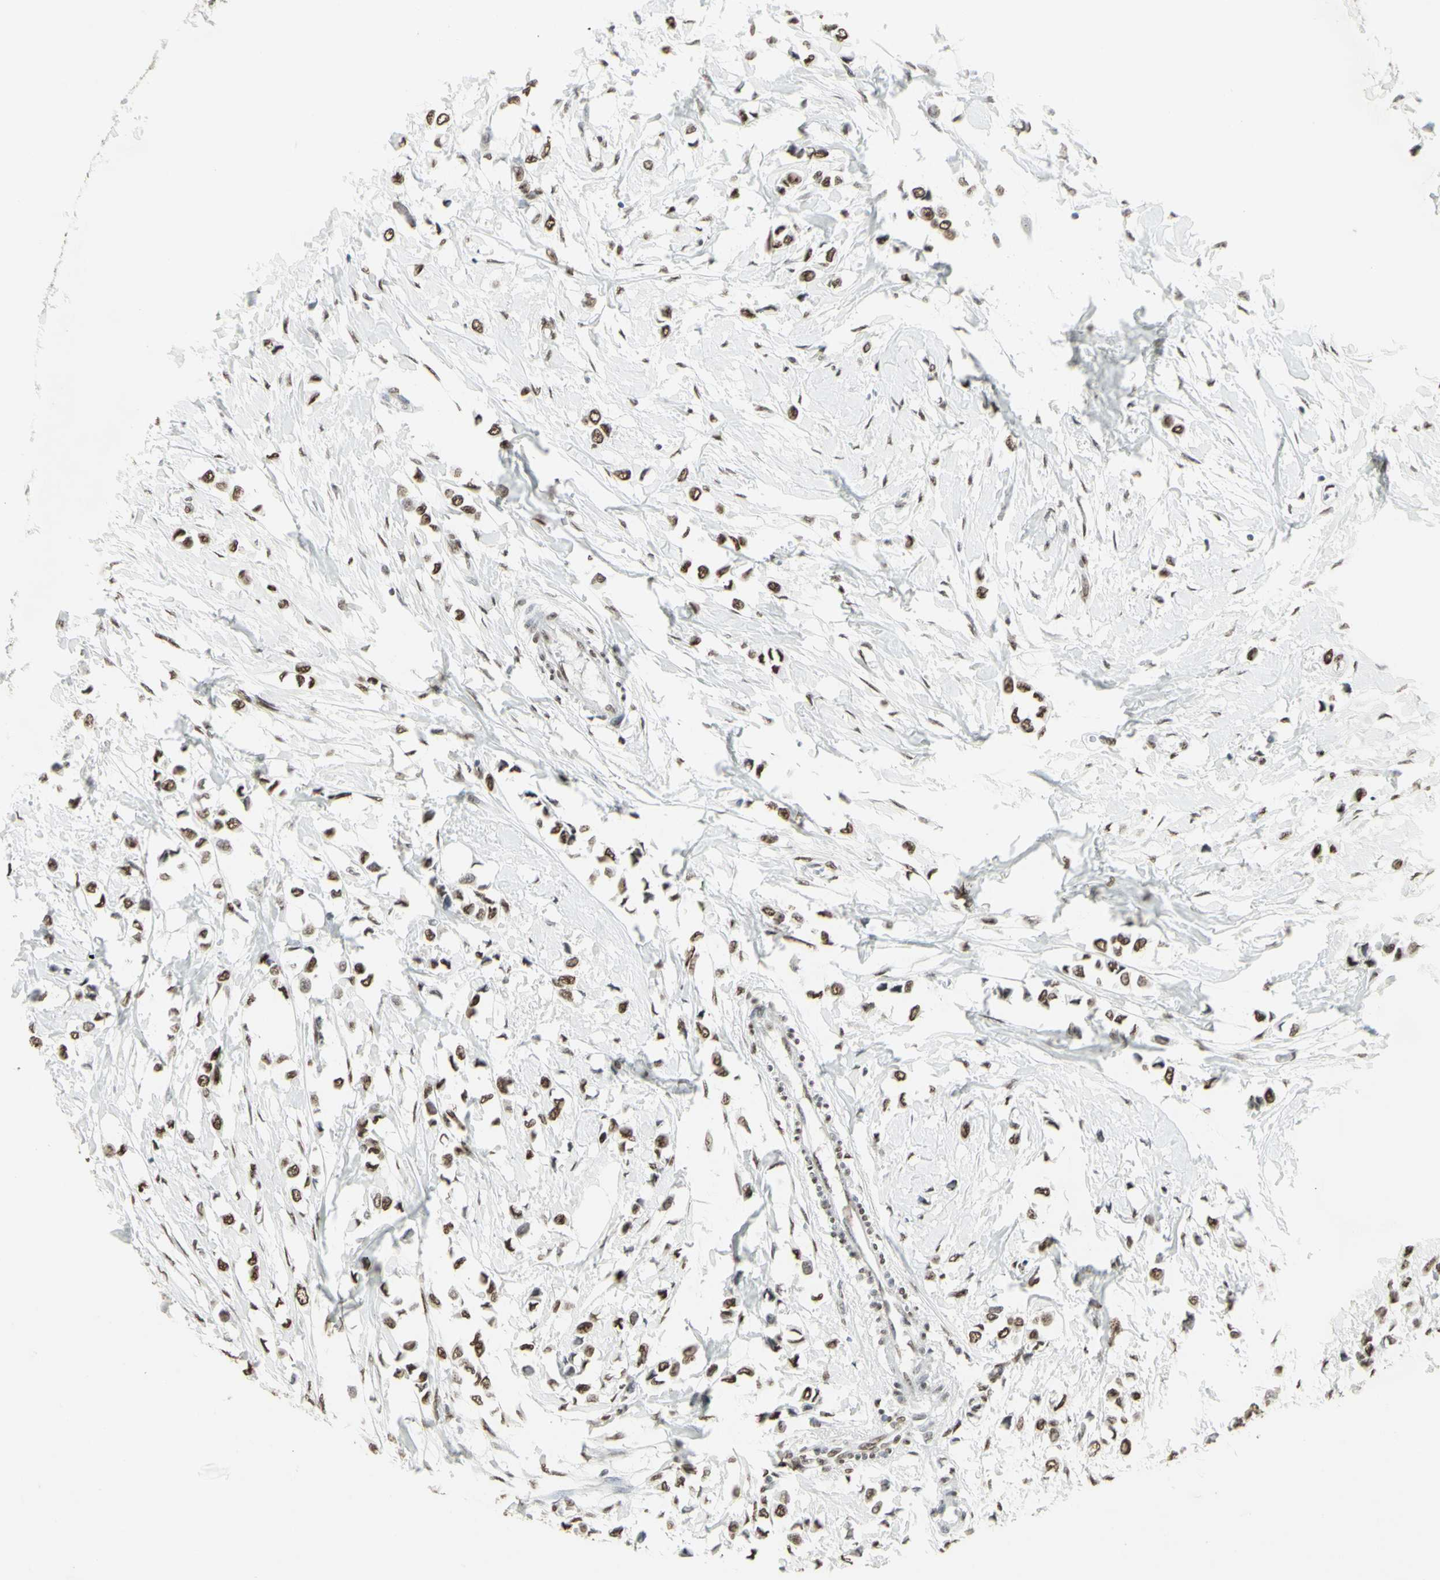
{"staining": {"intensity": "moderate", "quantity": ">75%", "location": "nuclear"}, "tissue": "breast cancer", "cell_type": "Tumor cells", "image_type": "cancer", "snomed": [{"axis": "morphology", "description": "Lobular carcinoma"}, {"axis": "topography", "description": "Breast"}], "caption": "Immunohistochemistry (IHC) micrograph of neoplastic tissue: breast cancer stained using immunohistochemistry displays medium levels of moderate protein expression localized specifically in the nuclear of tumor cells, appearing as a nuclear brown color.", "gene": "TRIM28", "patient": {"sex": "female", "age": 51}}